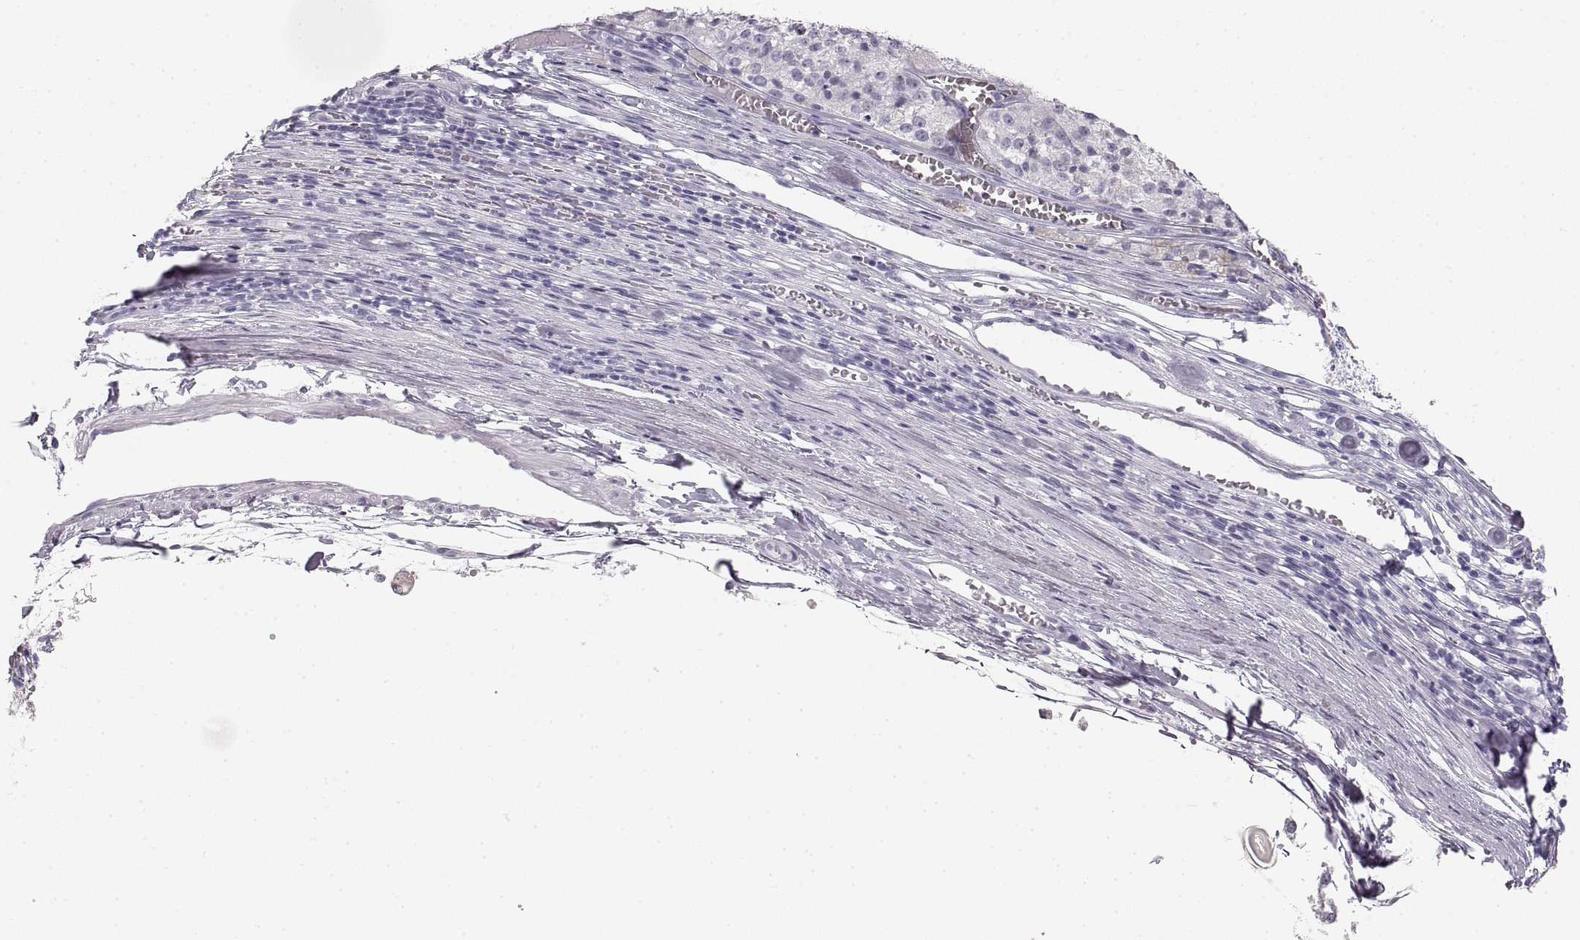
{"staining": {"intensity": "negative", "quantity": "none", "location": "none"}, "tissue": "melanoma", "cell_type": "Tumor cells", "image_type": "cancer", "snomed": [{"axis": "morphology", "description": "Malignant melanoma, Metastatic site"}, {"axis": "topography", "description": "Lymph node"}], "caption": "The immunohistochemistry photomicrograph has no significant staining in tumor cells of melanoma tissue.", "gene": "CRYAA", "patient": {"sex": "female", "age": 64}}